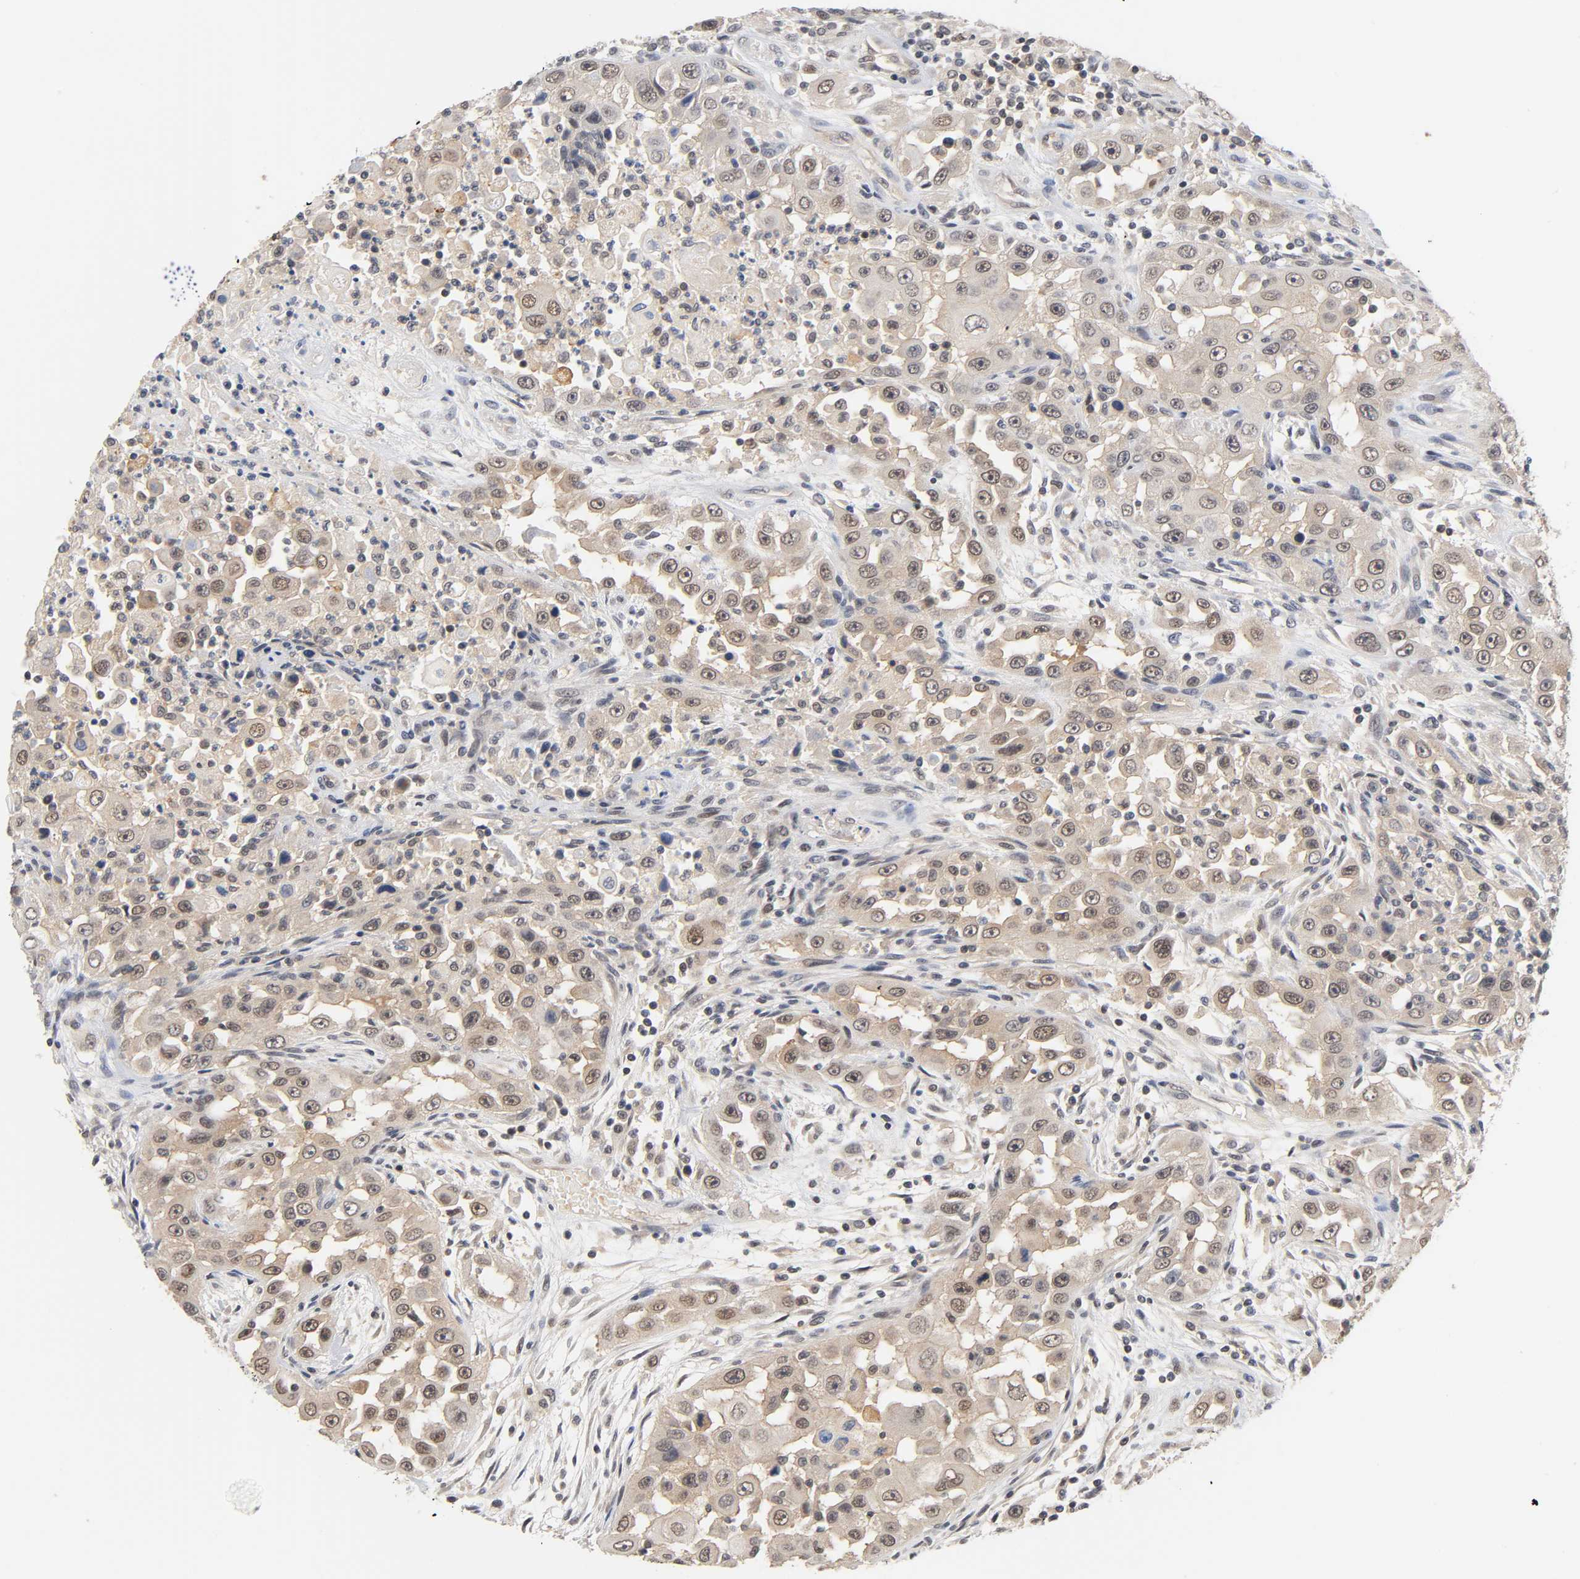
{"staining": {"intensity": "weak", "quantity": "25%-75%", "location": "cytoplasmic/membranous,nuclear"}, "tissue": "head and neck cancer", "cell_type": "Tumor cells", "image_type": "cancer", "snomed": [{"axis": "morphology", "description": "Carcinoma, NOS"}, {"axis": "topography", "description": "Head-Neck"}], "caption": "Carcinoma (head and neck) stained for a protein exhibits weak cytoplasmic/membranous and nuclear positivity in tumor cells.", "gene": "PRKAB1", "patient": {"sex": "male", "age": 87}}